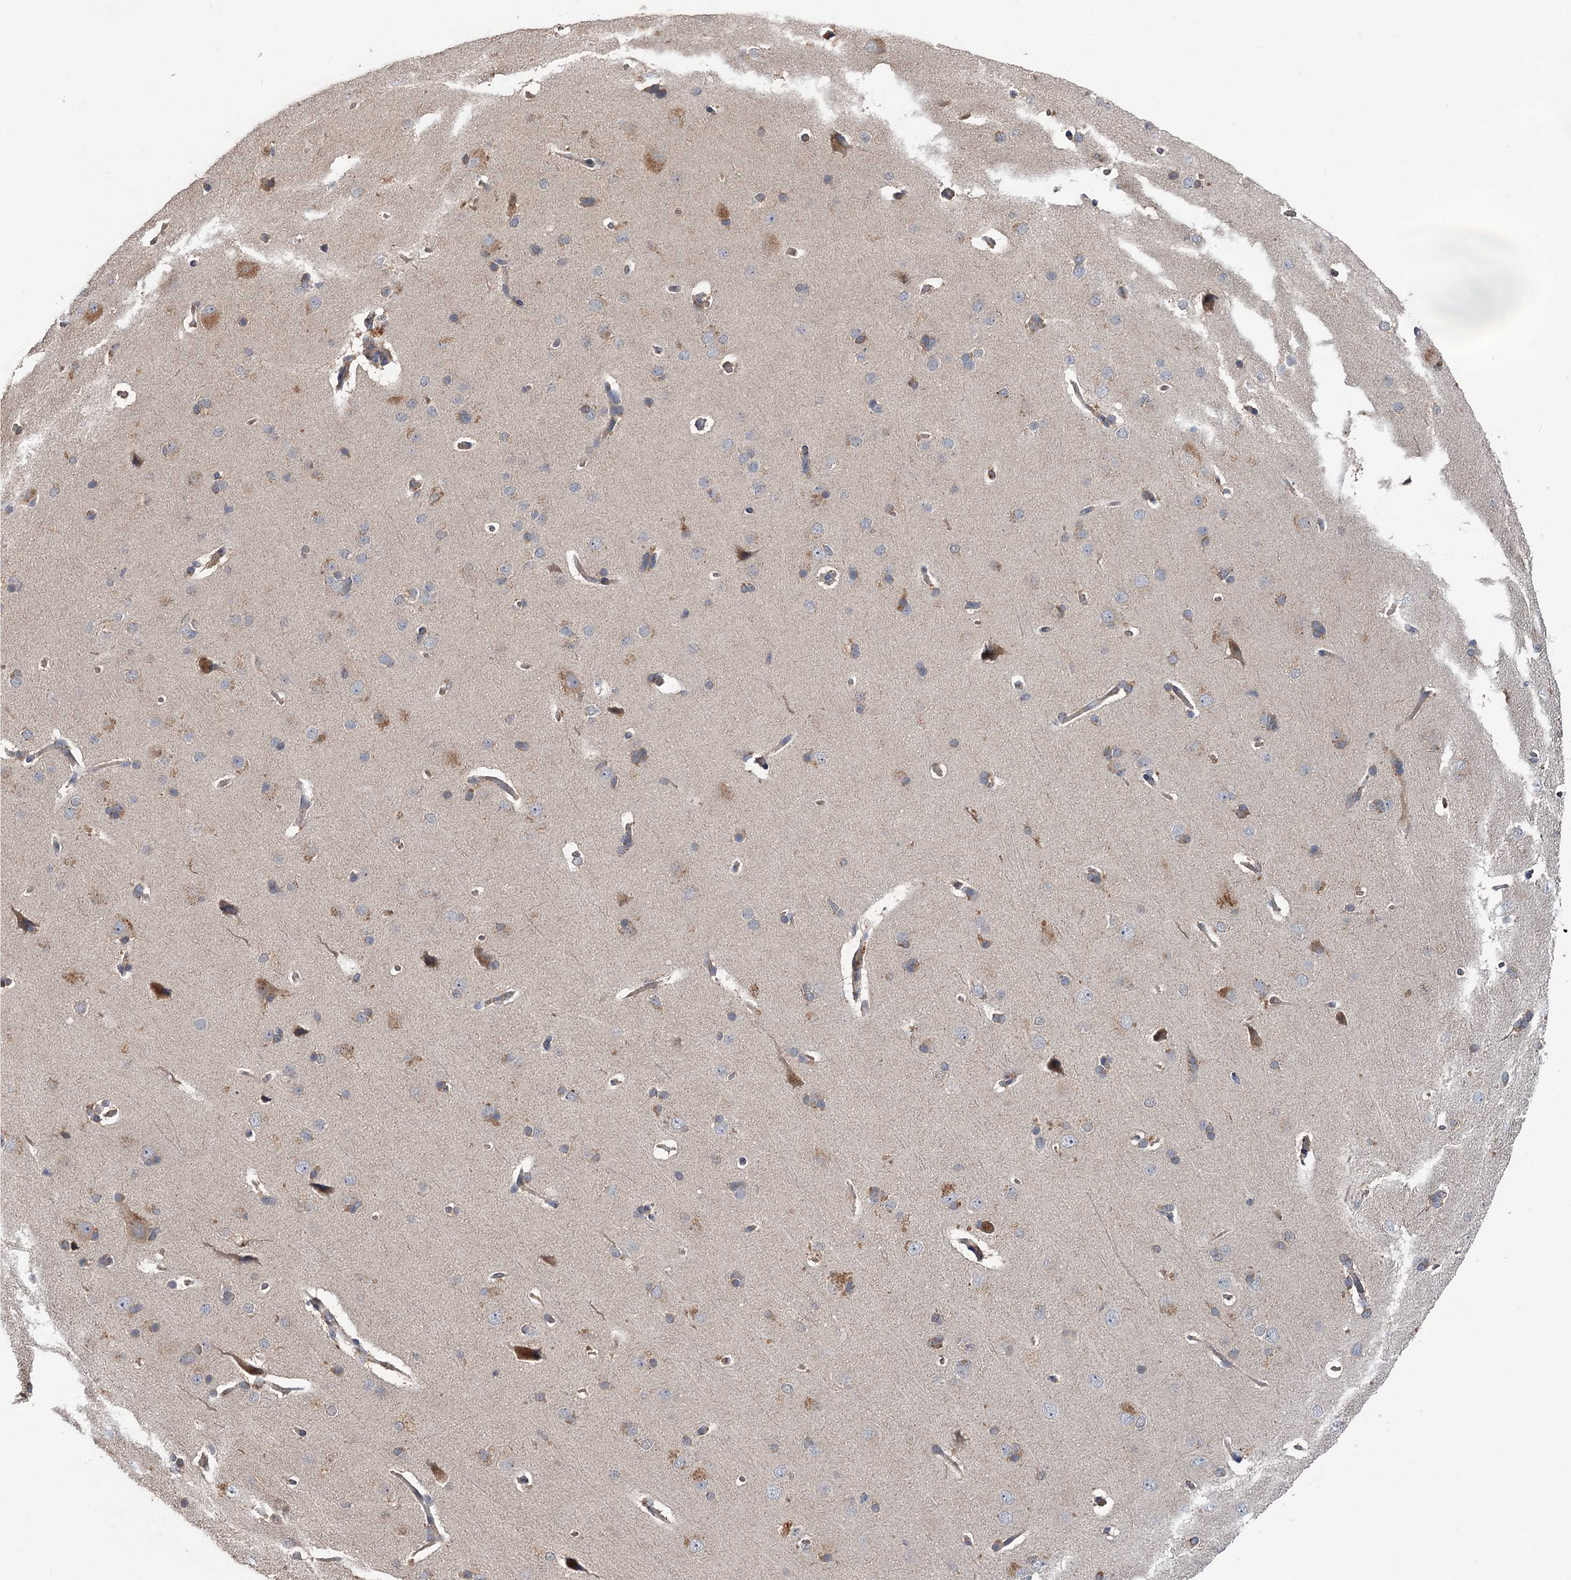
{"staining": {"intensity": "weak", "quantity": ">75%", "location": "cytoplasmic/membranous"}, "tissue": "cerebral cortex", "cell_type": "Endothelial cells", "image_type": "normal", "snomed": [{"axis": "morphology", "description": "Normal tissue, NOS"}, {"axis": "topography", "description": "Cerebral cortex"}], "caption": "Brown immunohistochemical staining in normal cerebral cortex shows weak cytoplasmic/membranous staining in approximately >75% of endothelial cells.", "gene": "NUDCD2", "patient": {"sex": "male", "age": 62}}